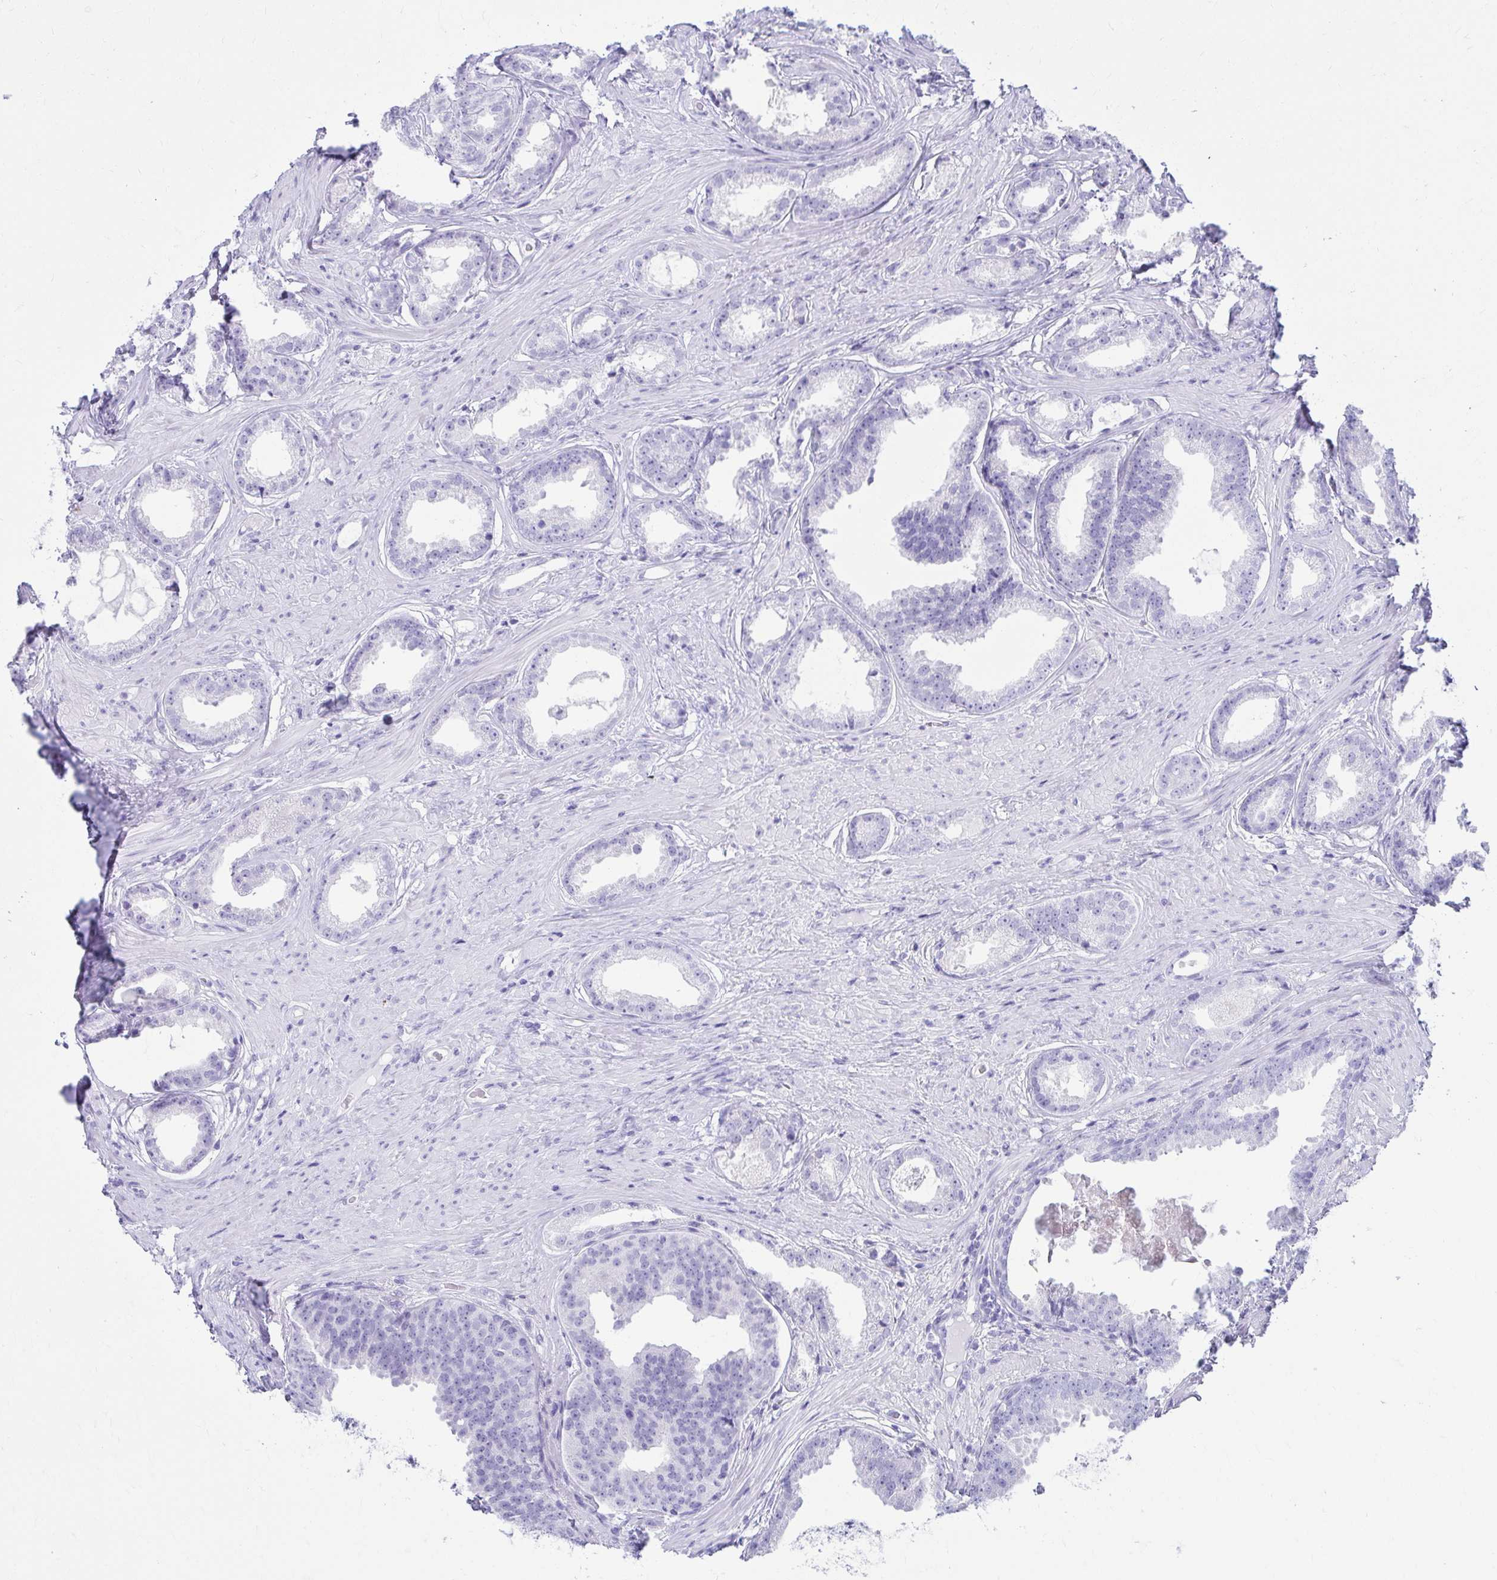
{"staining": {"intensity": "negative", "quantity": "none", "location": "none"}, "tissue": "prostate cancer", "cell_type": "Tumor cells", "image_type": "cancer", "snomed": [{"axis": "morphology", "description": "Adenocarcinoma, Low grade"}, {"axis": "topography", "description": "Prostate"}], "caption": "Prostate cancer was stained to show a protein in brown. There is no significant staining in tumor cells.", "gene": "ATP4B", "patient": {"sex": "male", "age": 65}}